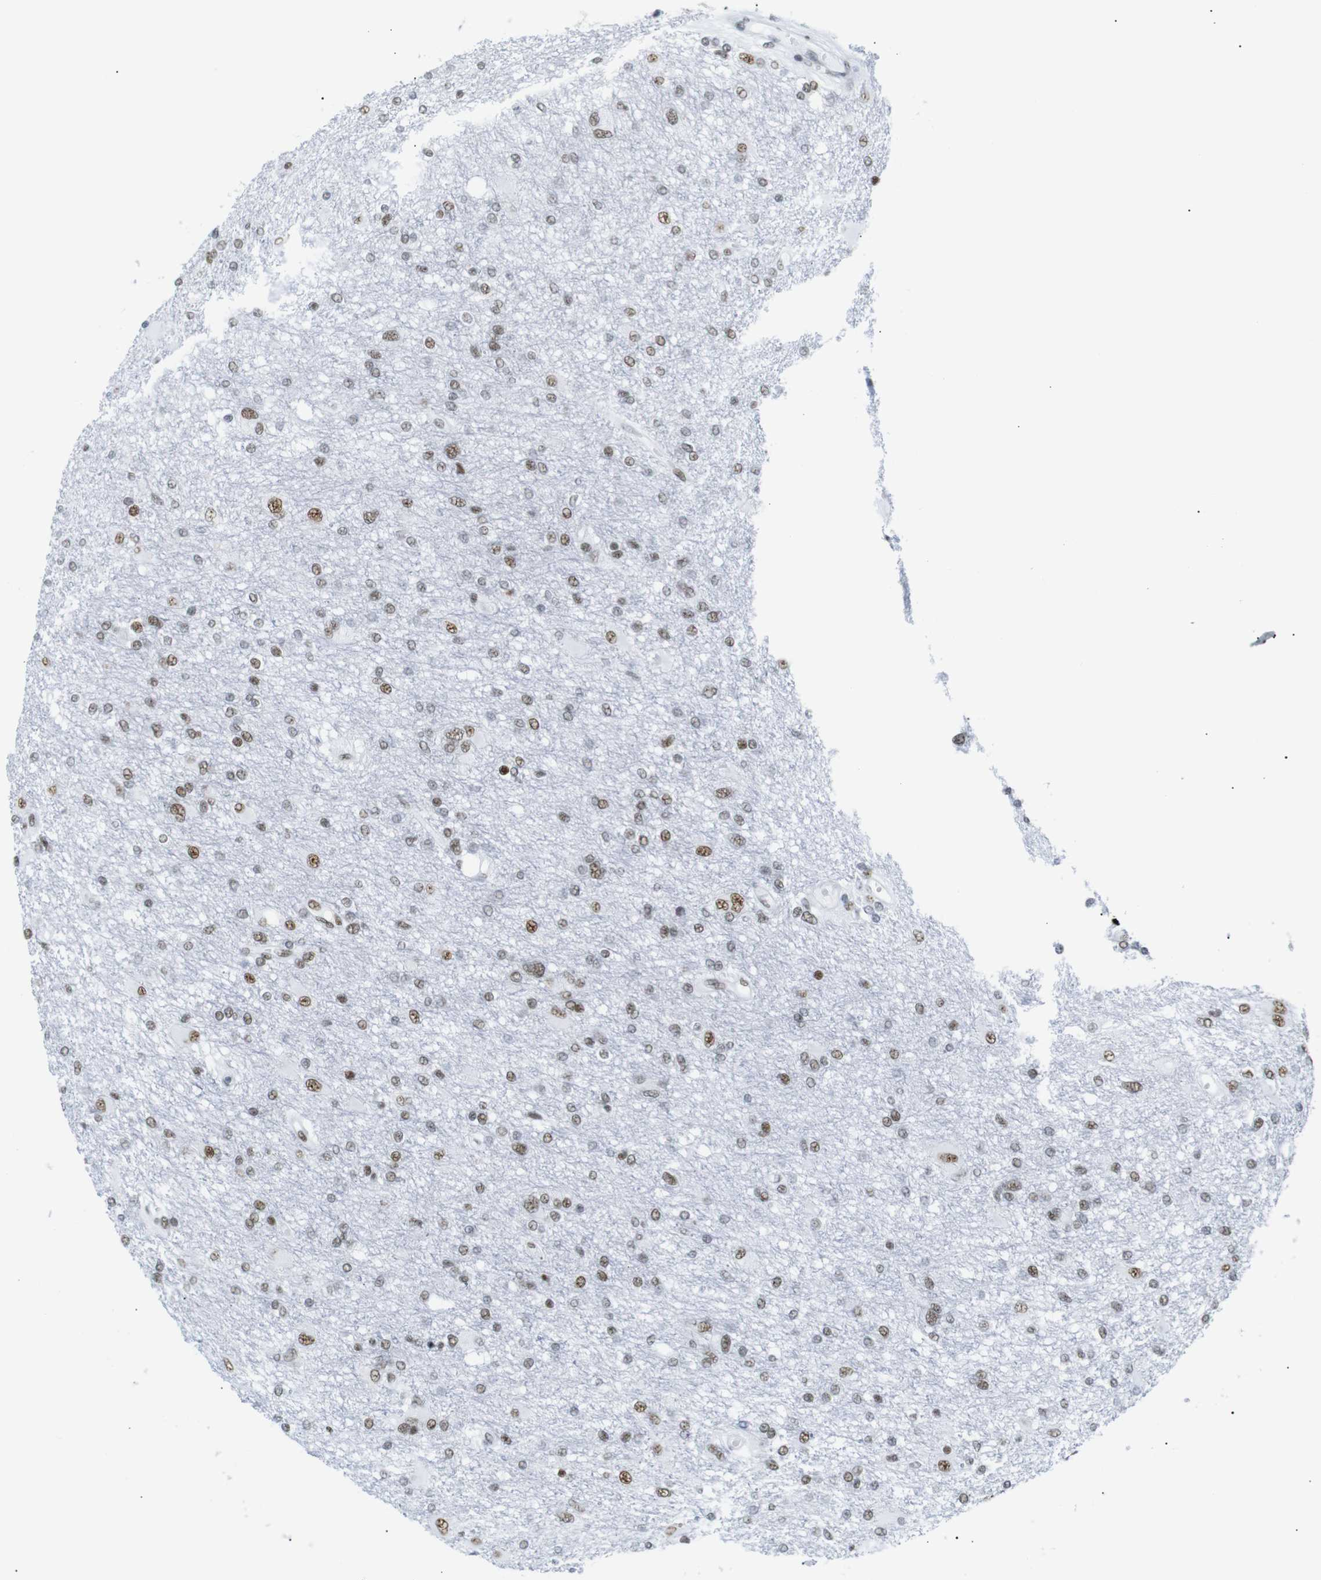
{"staining": {"intensity": "strong", "quantity": "<25%", "location": "nuclear"}, "tissue": "glioma", "cell_type": "Tumor cells", "image_type": "cancer", "snomed": [{"axis": "morphology", "description": "Glioma, malignant, High grade"}, {"axis": "topography", "description": "Brain"}], "caption": "Immunohistochemical staining of malignant high-grade glioma exhibits strong nuclear protein positivity in approximately <25% of tumor cells.", "gene": "TRA2B", "patient": {"sex": "female", "age": 59}}